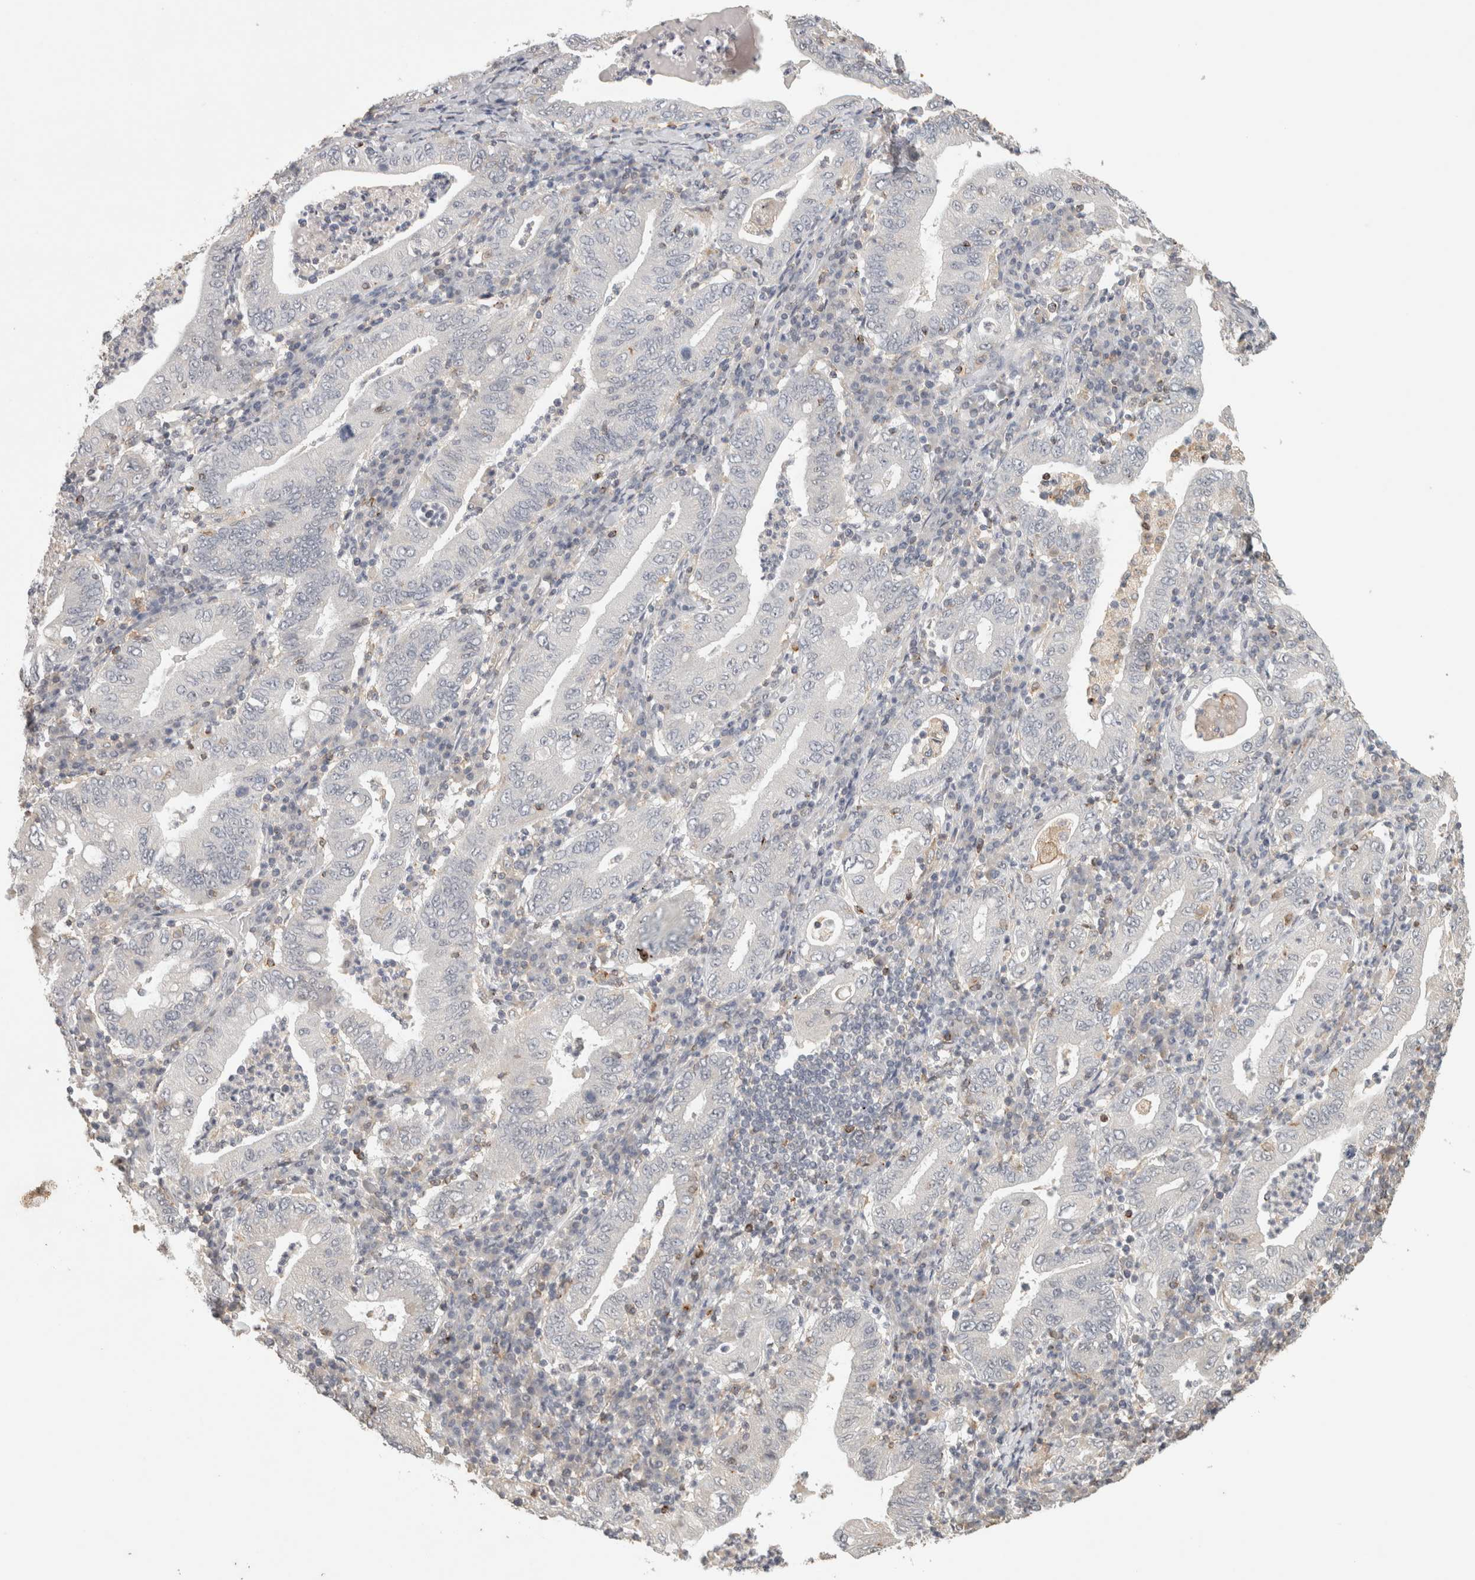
{"staining": {"intensity": "negative", "quantity": "none", "location": "none"}, "tissue": "stomach cancer", "cell_type": "Tumor cells", "image_type": "cancer", "snomed": [{"axis": "morphology", "description": "Normal tissue, NOS"}, {"axis": "morphology", "description": "Adenocarcinoma, NOS"}, {"axis": "topography", "description": "Esophagus"}, {"axis": "topography", "description": "Stomach, upper"}, {"axis": "topography", "description": "Peripheral nerve tissue"}], "caption": "Tumor cells are negative for brown protein staining in stomach cancer (adenocarcinoma).", "gene": "HAVCR2", "patient": {"sex": "male", "age": 62}}